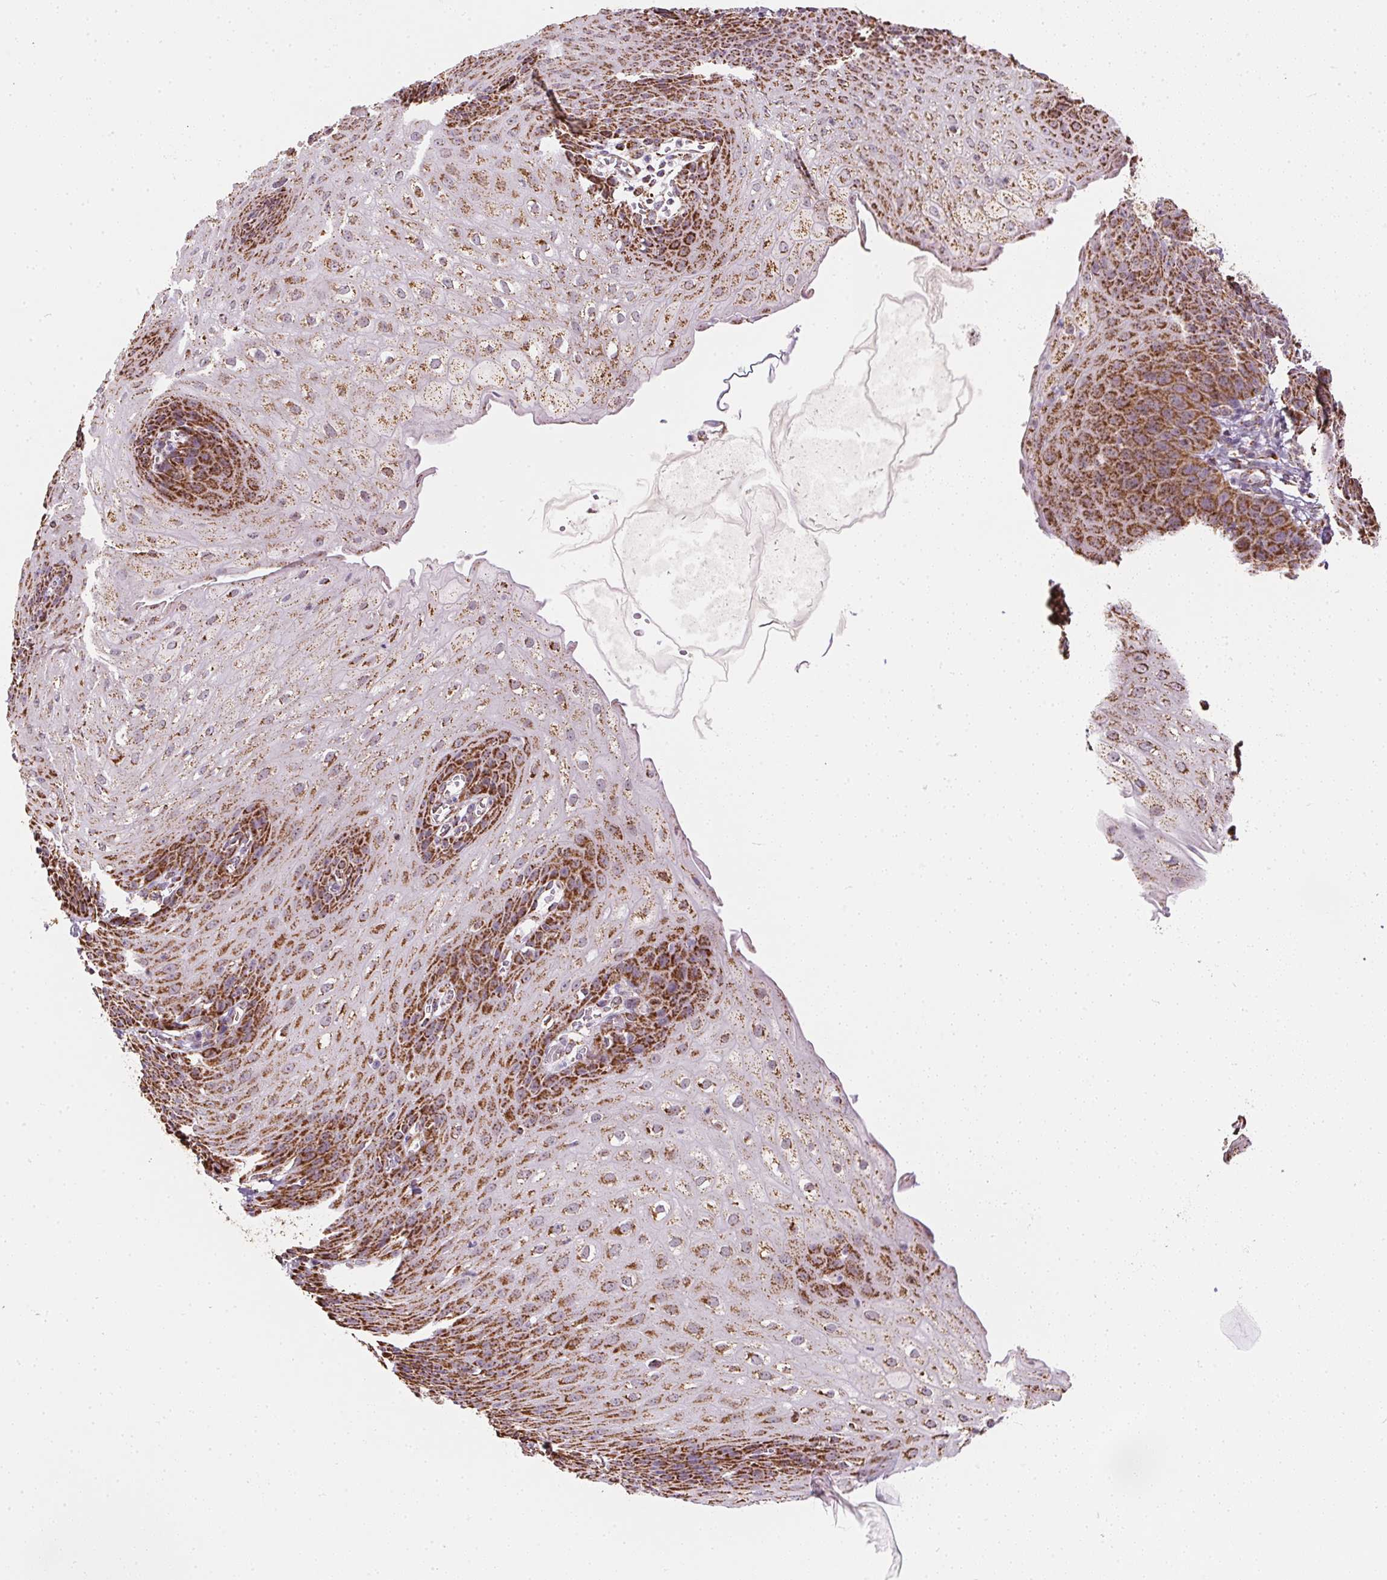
{"staining": {"intensity": "strong", "quantity": ">75%", "location": "cytoplasmic/membranous"}, "tissue": "esophagus", "cell_type": "Squamous epithelial cells", "image_type": "normal", "snomed": [{"axis": "morphology", "description": "Normal tissue, NOS"}, {"axis": "topography", "description": "Esophagus"}], "caption": "DAB (3,3'-diaminobenzidine) immunohistochemical staining of benign esophagus demonstrates strong cytoplasmic/membranous protein positivity in about >75% of squamous epithelial cells.", "gene": "MAPK11", "patient": {"sex": "male", "age": 71}}